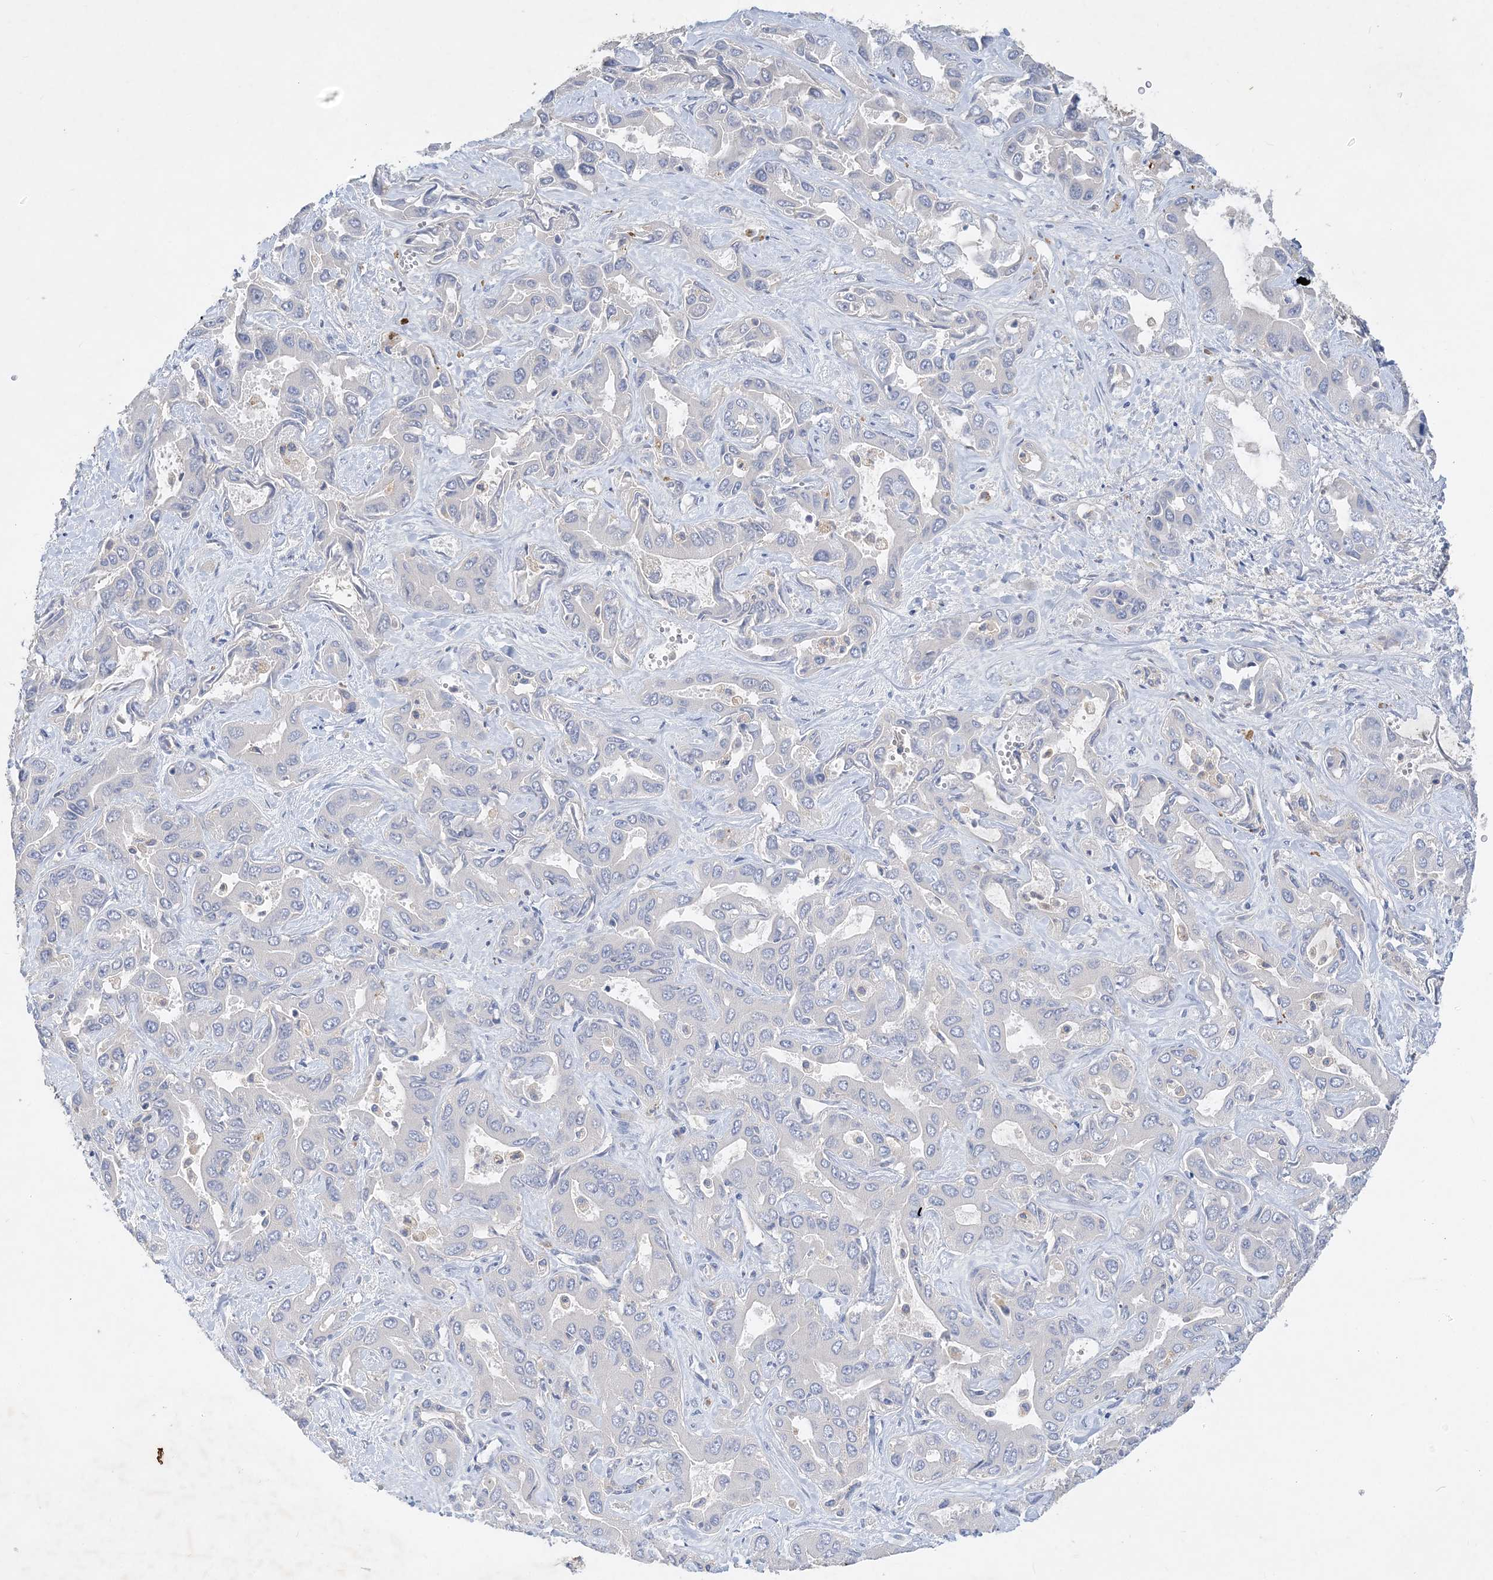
{"staining": {"intensity": "negative", "quantity": "none", "location": "none"}, "tissue": "liver cancer", "cell_type": "Tumor cells", "image_type": "cancer", "snomed": [{"axis": "morphology", "description": "Cholangiocarcinoma"}, {"axis": "topography", "description": "Liver"}], "caption": "Immunohistochemistry of human liver cholangiocarcinoma demonstrates no positivity in tumor cells.", "gene": "GRINA", "patient": {"sex": "female", "age": 52}}